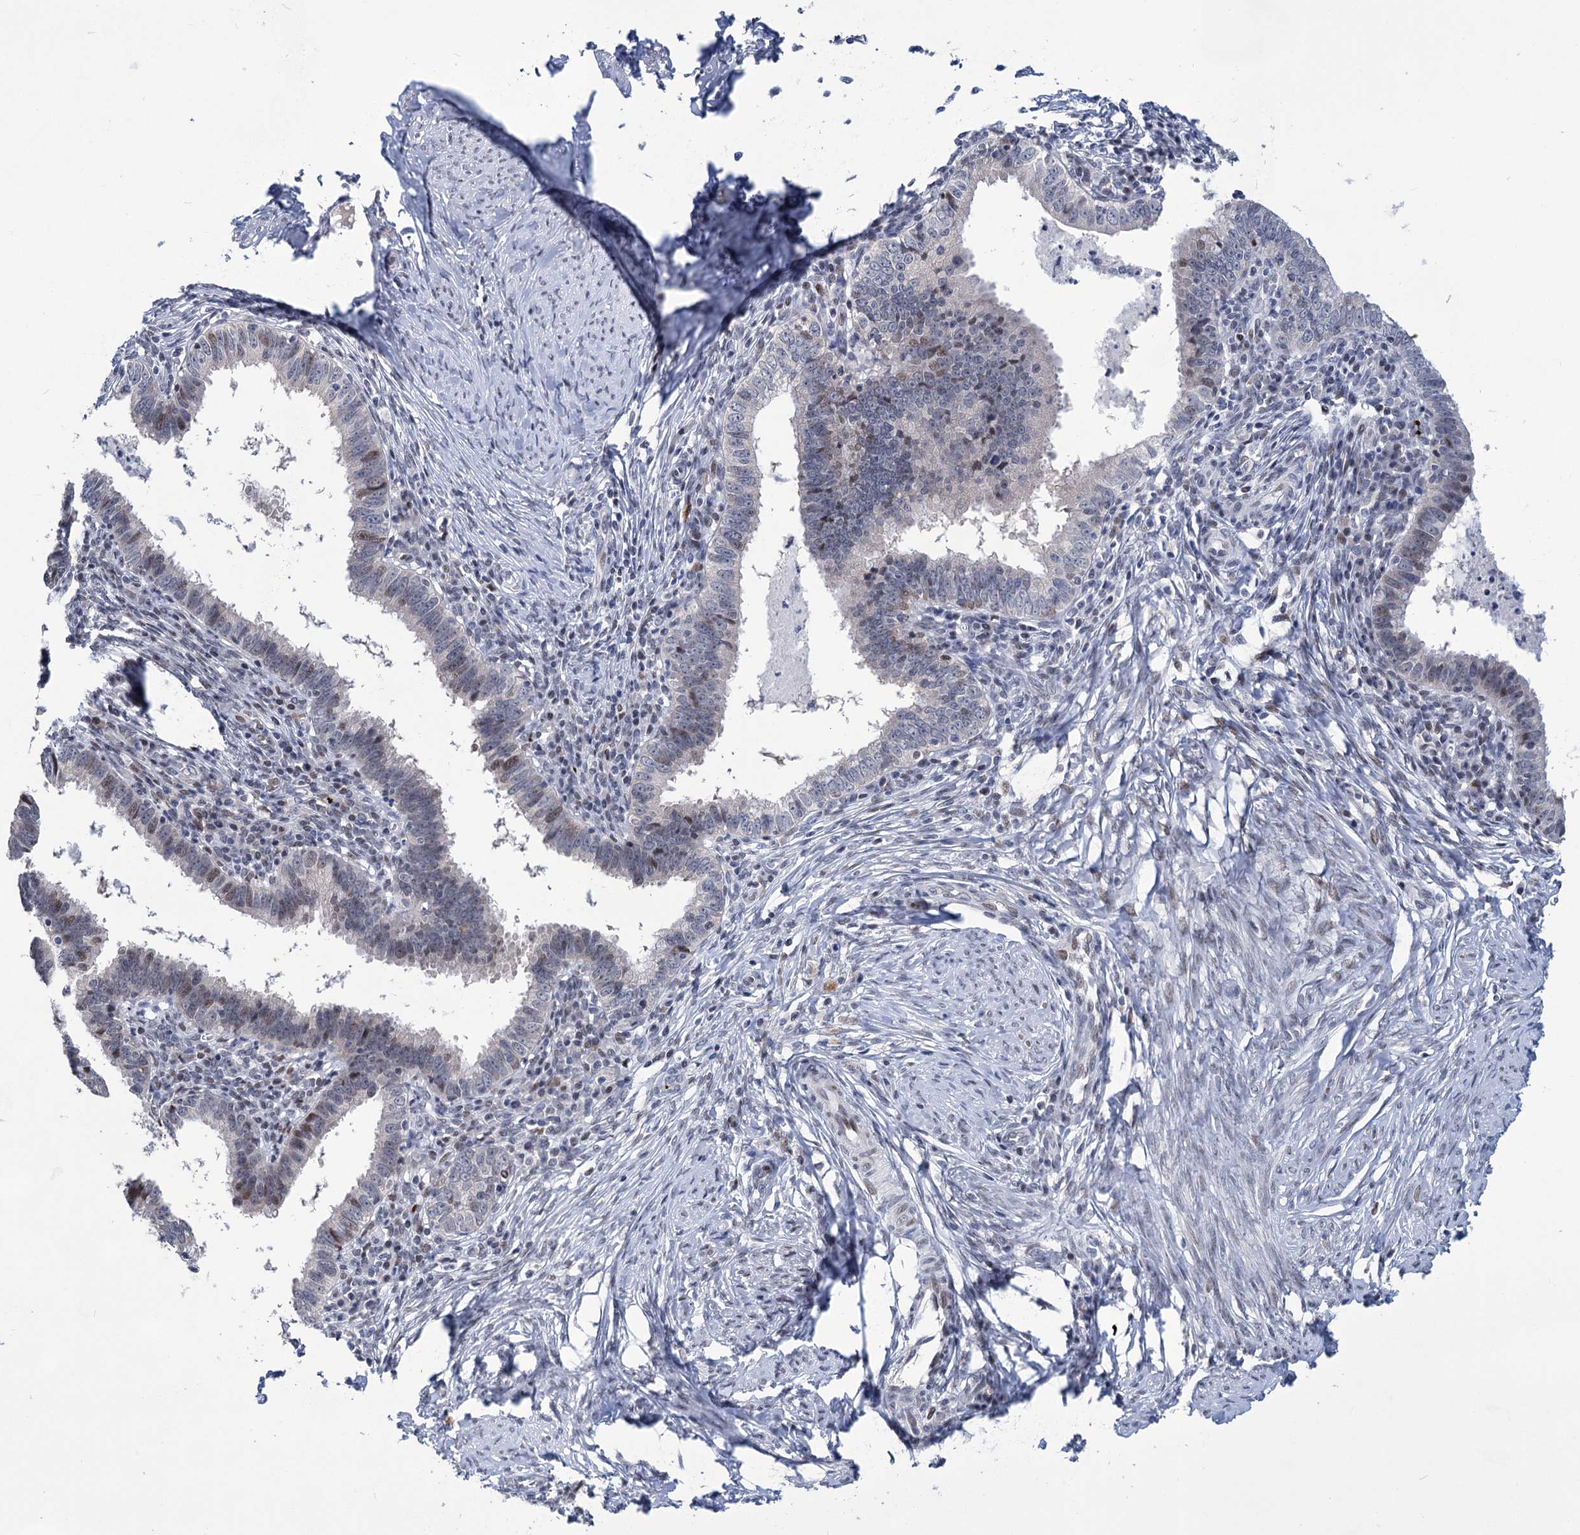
{"staining": {"intensity": "weak", "quantity": "<25%", "location": "nuclear"}, "tissue": "cervical cancer", "cell_type": "Tumor cells", "image_type": "cancer", "snomed": [{"axis": "morphology", "description": "Adenocarcinoma, NOS"}, {"axis": "topography", "description": "Cervix"}], "caption": "Micrograph shows no significant protein positivity in tumor cells of cervical adenocarcinoma.", "gene": "MON2", "patient": {"sex": "female", "age": 36}}